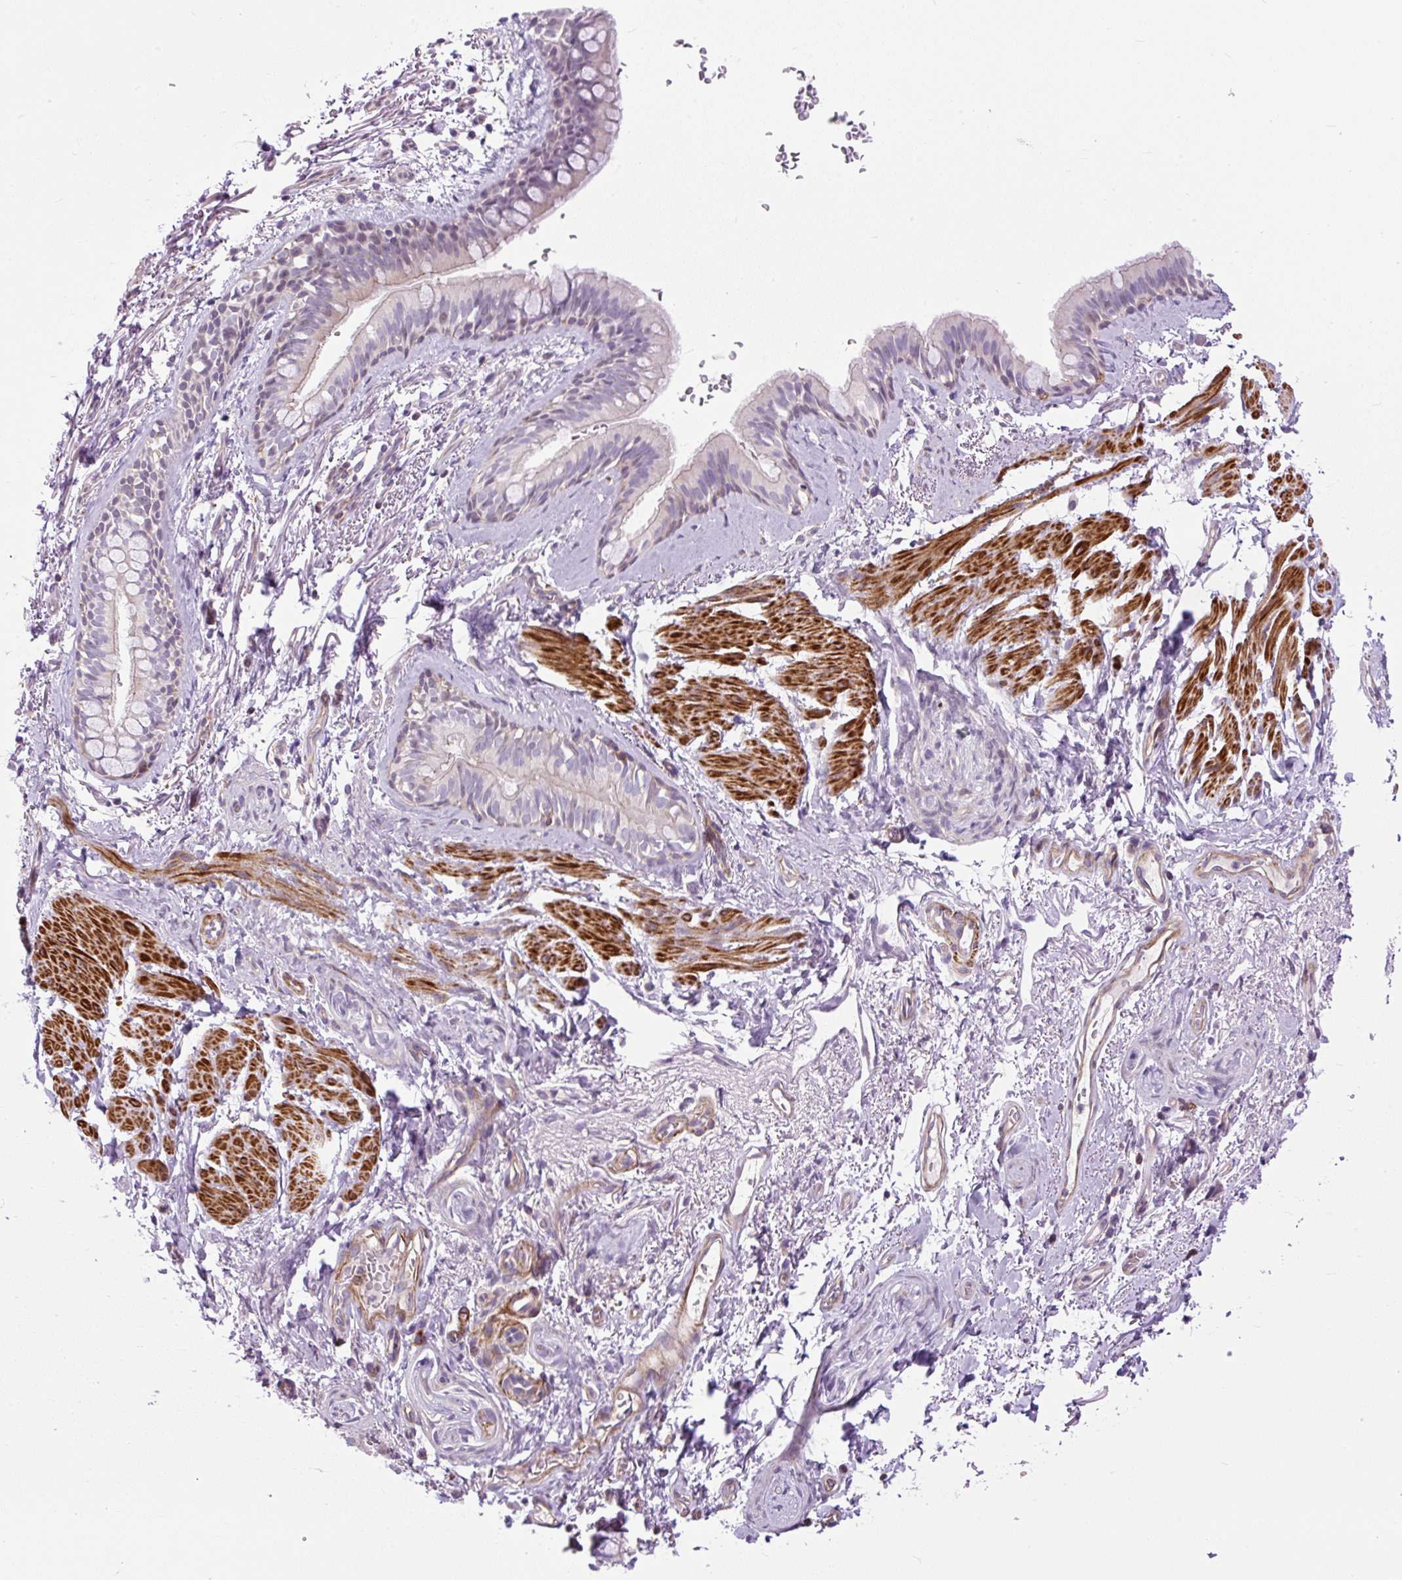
{"staining": {"intensity": "negative", "quantity": "none", "location": "none"}, "tissue": "bronchus", "cell_type": "Respiratory epithelial cells", "image_type": "normal", "snomed": [{"axis": "morphology", "description": "Normal tissue, NOS"}, {"axis": "topography", "description": "Bronchus"}], "caption": "Immunohistochemistry (IHC) of unremarkable bronchus displays no staining in respiratory epithelial cells.", "gene": "ZNF197", "patient": {"sex": "male", "age": 67}}